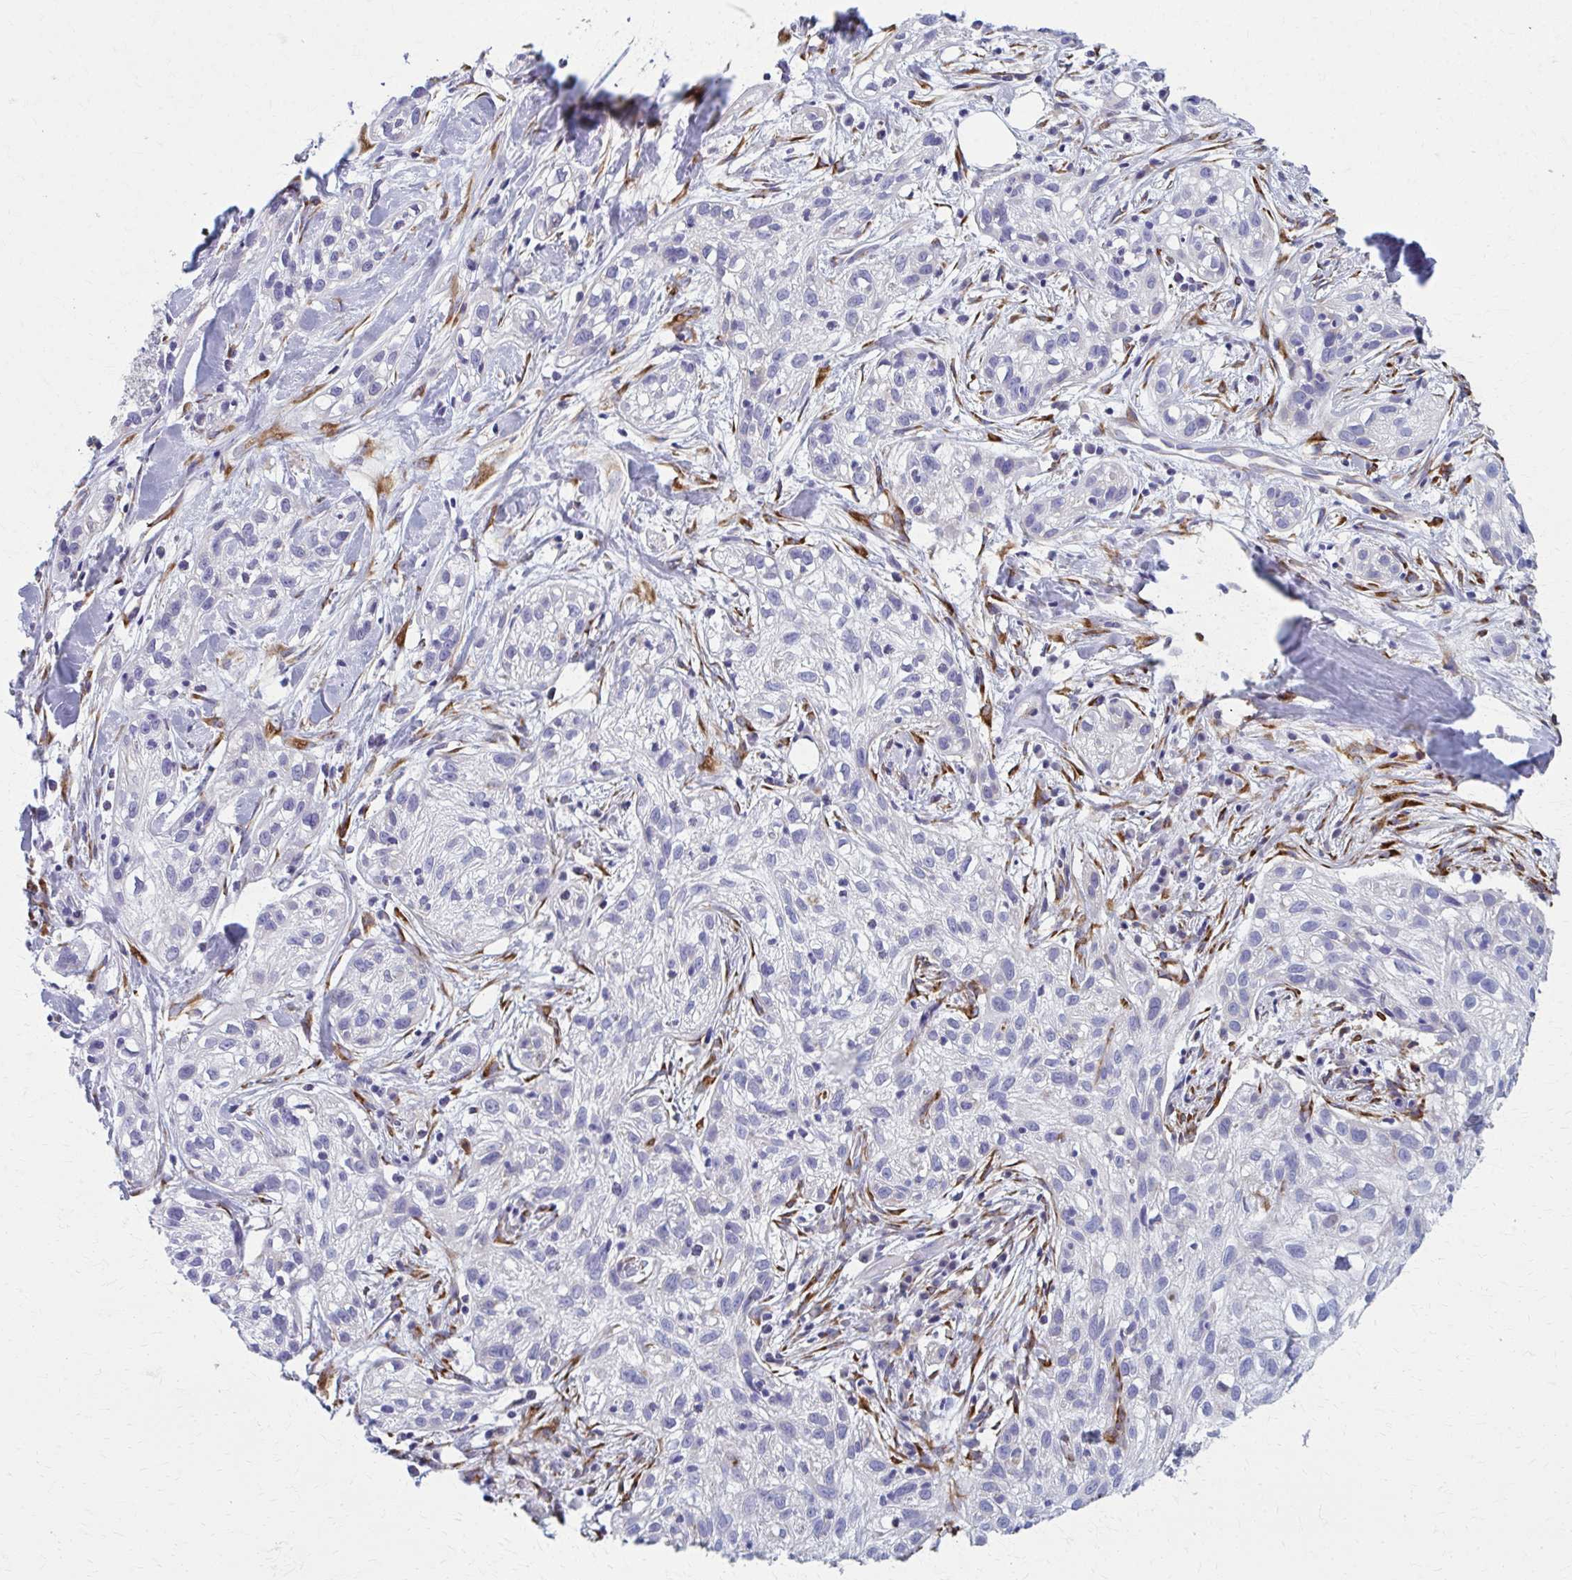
{"staining": {"intensity": "negative", "quantity": "none", "location": "none"}, "tissue": "skin cancer", "cell_type": "Tumor cells", "image_type": "cancer", "snomed": [{"axis": "morphology", "description": "Squamous cell carcinoma, NOS"}, {"axis": "topography", "description": "Skin"}], "caption": "This is a micrograph of IHC staining of skin cancer (squamous cell carcinoma), which shows no staining in tumor cells.", "gene": "SPATS2L", "patient": {"sex": "male", "age": 82}}